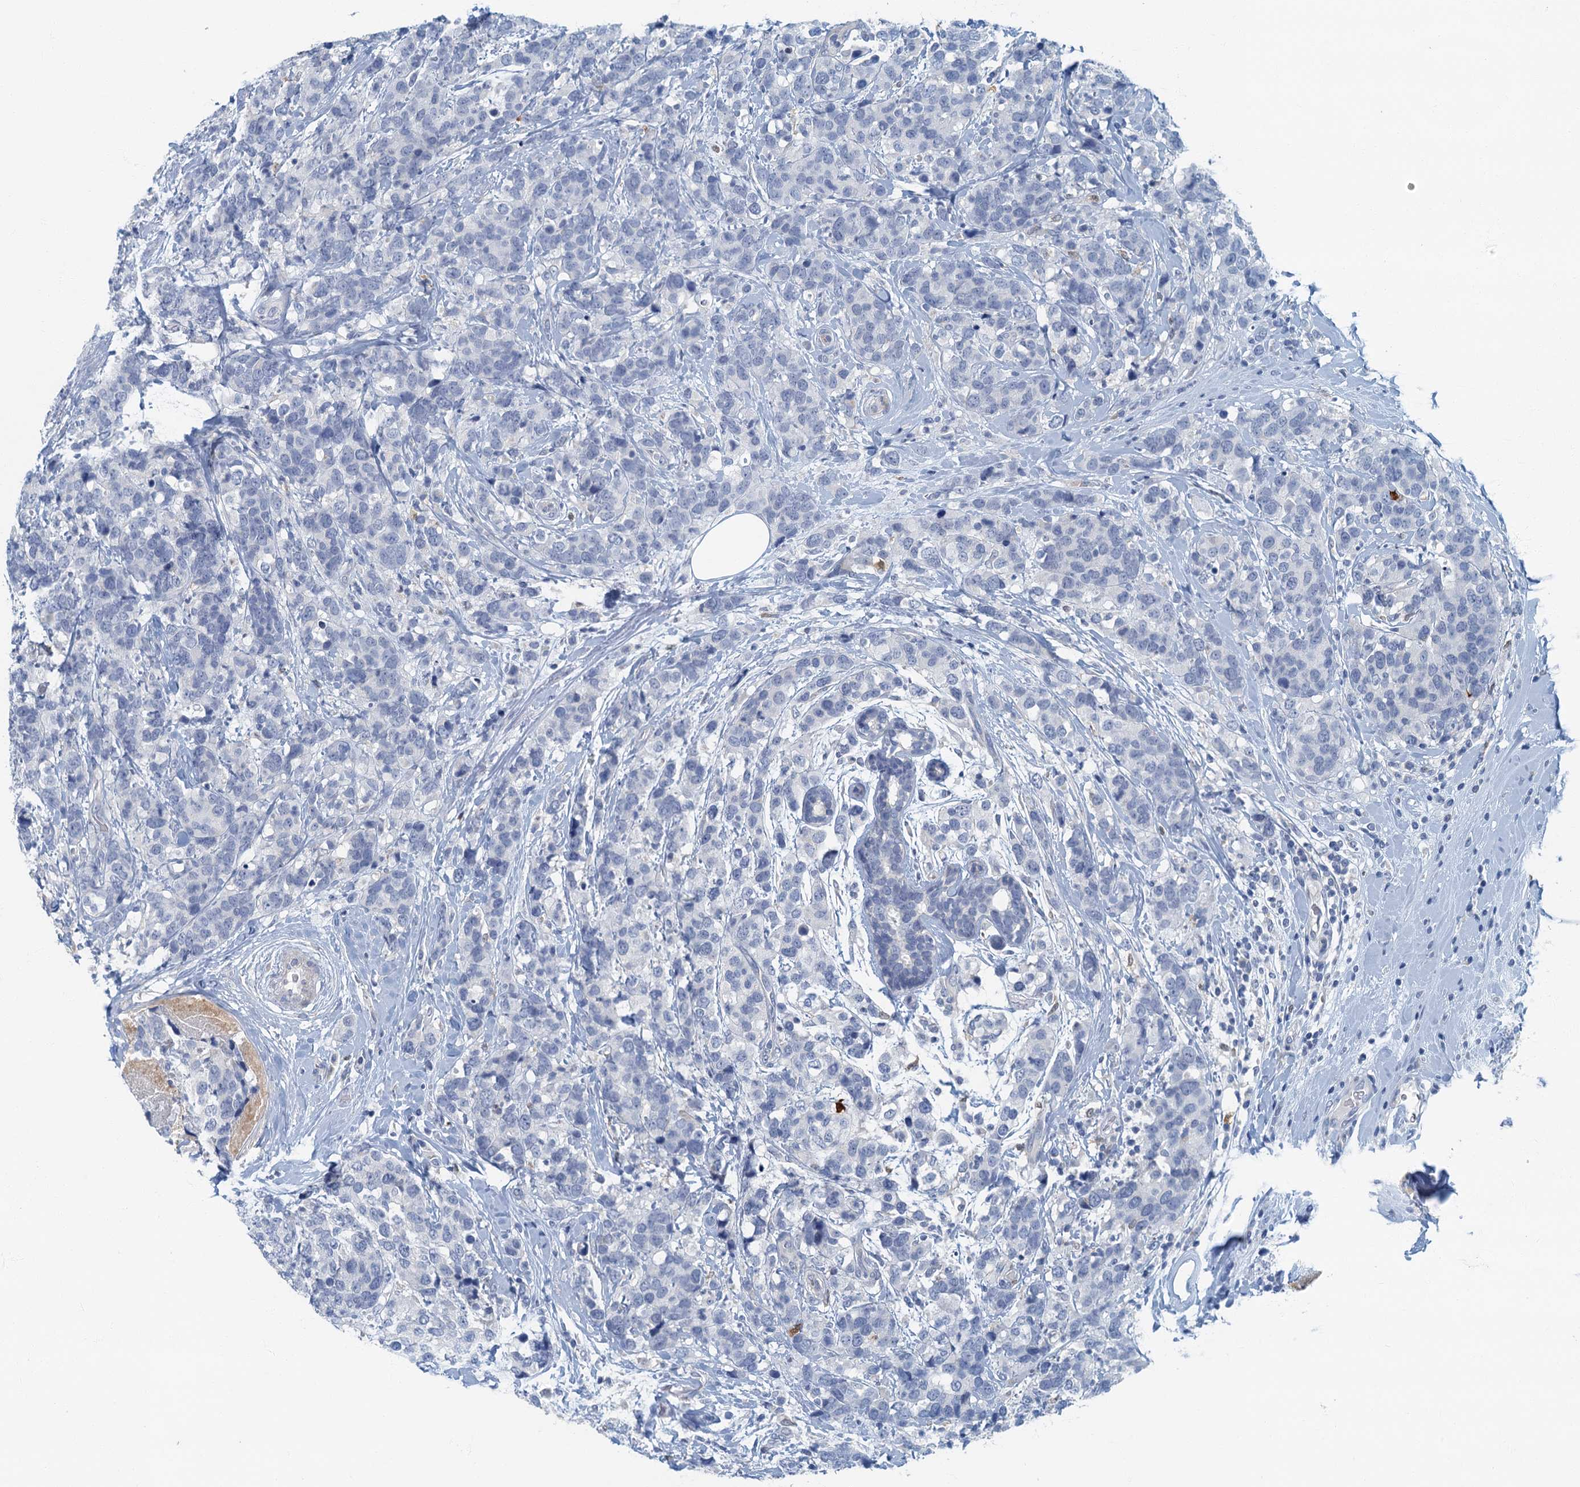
{"staining": {"intensity": "negative", "quantity": "none", "location": "none"}, "tissue": "breast cancer", "cell_type": "Tumor cells", "image_type": "cancer", "snomed": [{"axis": "morphology", "description": "Lobular carcinoma"}, {"axis": "topography", "description": "Breast"}], "caption": "There is no significant positivity in tumor cells of breast cancer.", "gene": "ANKDD1A", "patient": {"sex": "female", "age": 59}}